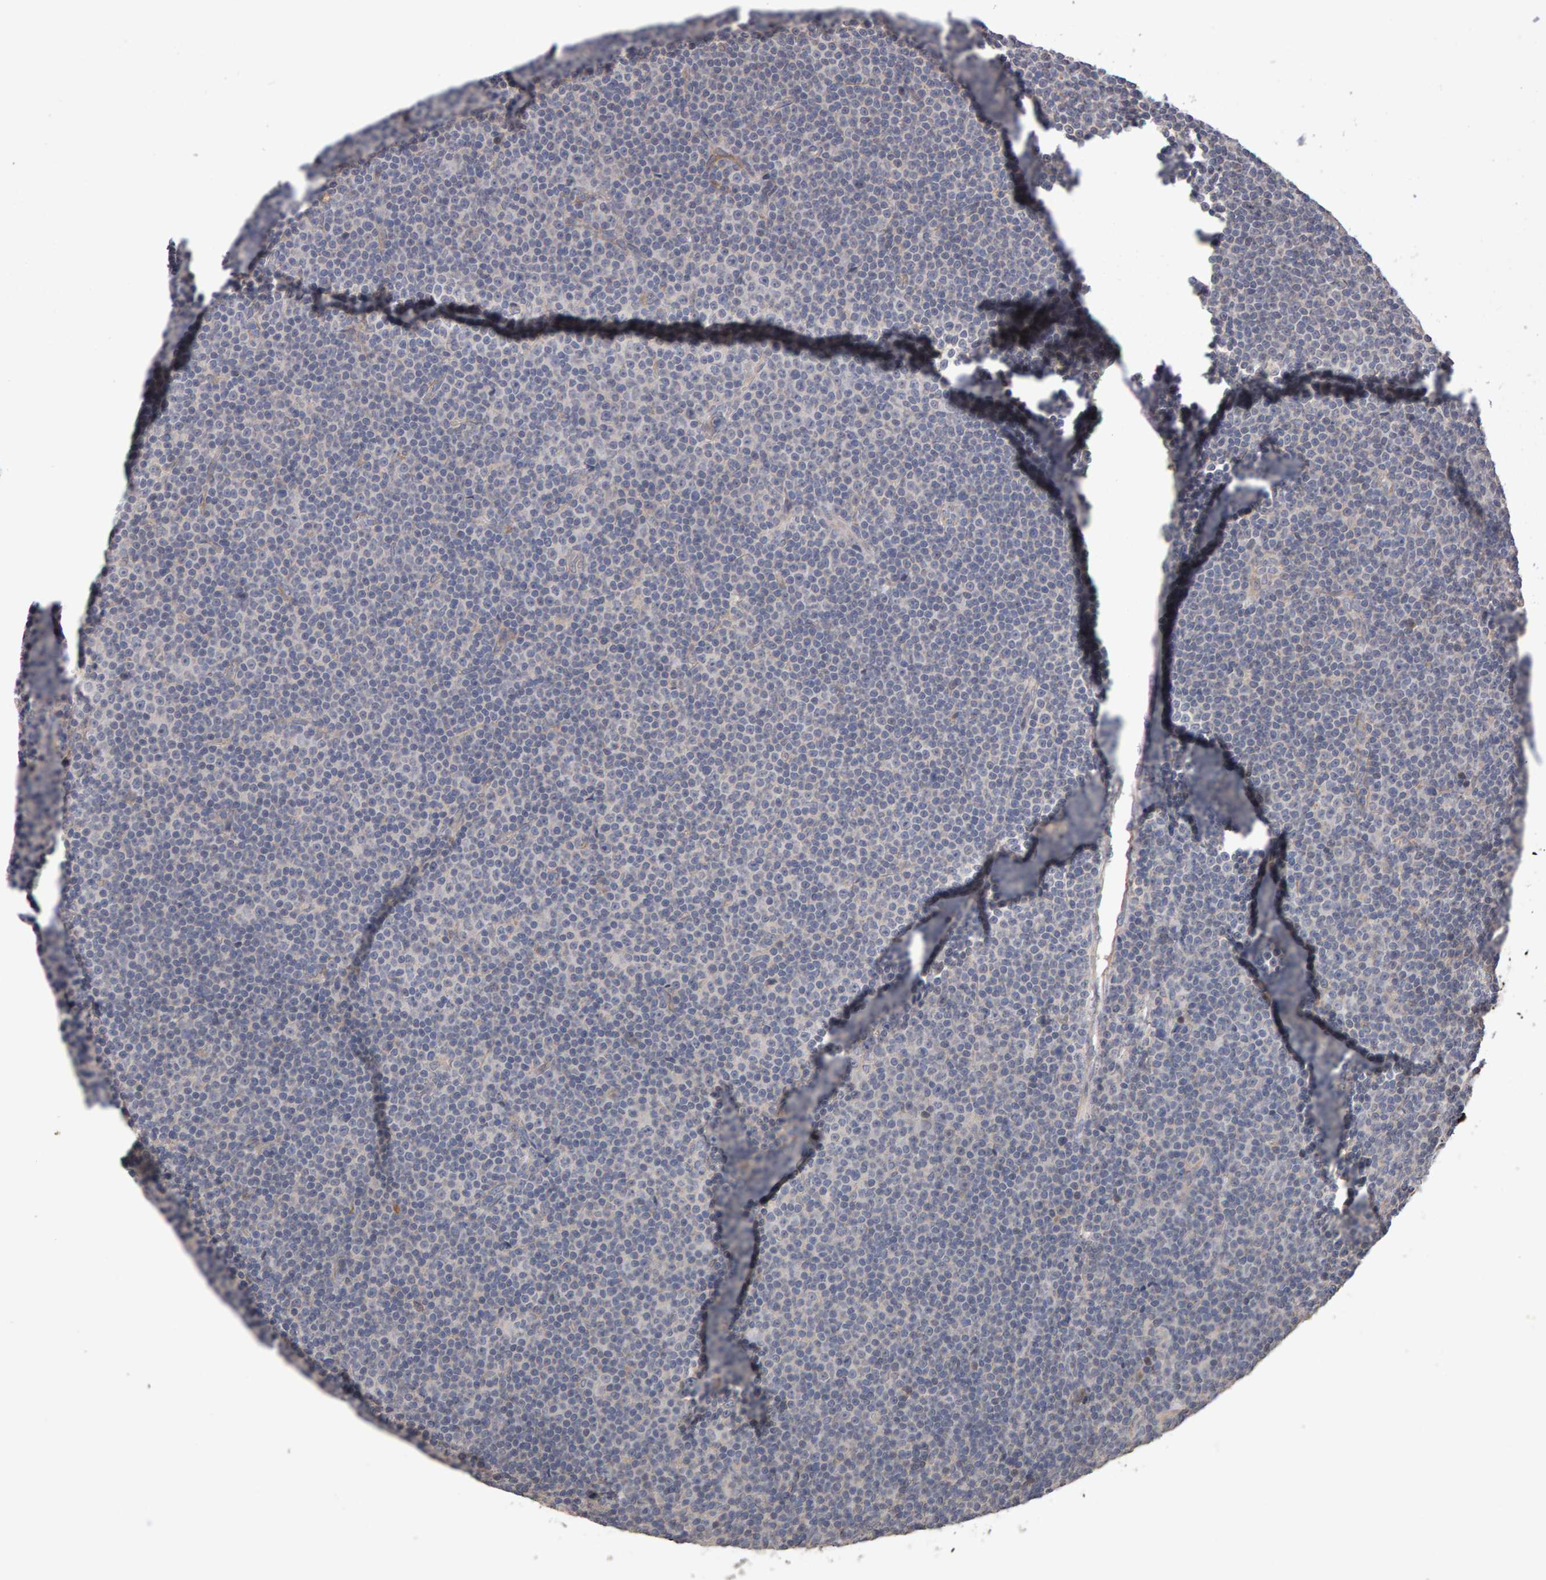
{"staining": {"intensity": "negative", "quantity": "none", "location": "none"}, "tissue": "lymphoma", "cell_type": "Tumor cells", "image_type": "cancer", "snomed": [{"axis": "morphology", "description": "Malignant lymphoma, non-Hodgkin's type, Low grade"}, {"axis": "topography", "description": "Lymph node"}], "caption": "DAB (3,3'-diaminobenzidine) immunohistochemical staining of malignant lymphoma, non-Hodgkin's type (low-grade) shows no significant positivity in tumor cells.", "gene": "COASY", "patient": {"sex": "female", "age": 67}}